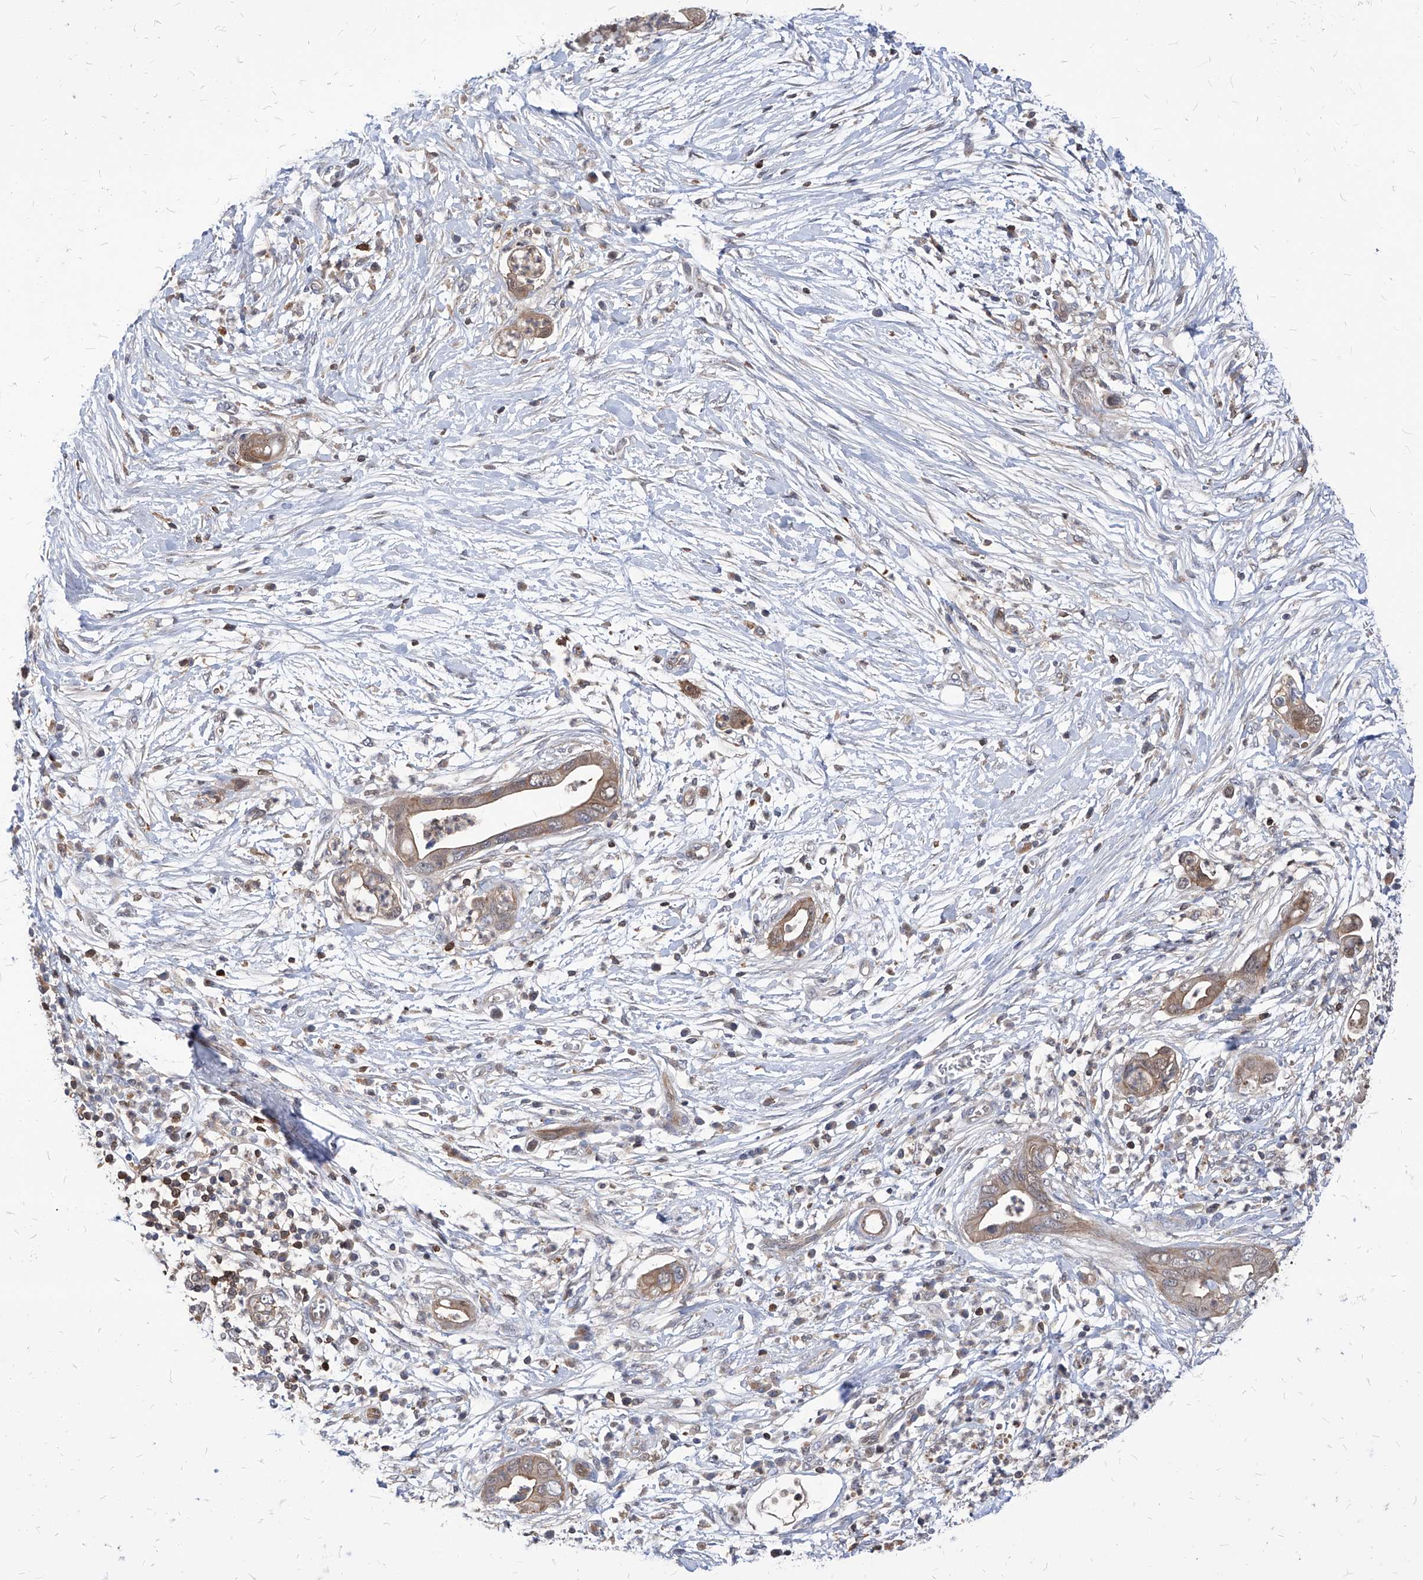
{"staining": {"intensity": "weak", "quantity": ">75%", "location": "cytoplasmic/membranous"}, "tissue": "pancreatic cancer", "cell_type": "Tumor cells", "image_type": "cancer", "snomed": [{"axis": "morphology", "description": "Adenocarcinoma, NOS"}, {"axis": "topography", "description": "Pancreas"}], "caption": "IHC staining of pancreatic adenocarcinoma, which shows low levels of weak cytoplasmic/membranous positivity in approximately >75% of tumor cells indicating weak cytoplasmic/membranous protein expression. The staining was performed using DAB (brown) for protein detection and nuclei were counterstained in hematoxylin (blue).", "gene": "ABRACL", "patient": {"sex": "male", "age": 75}}